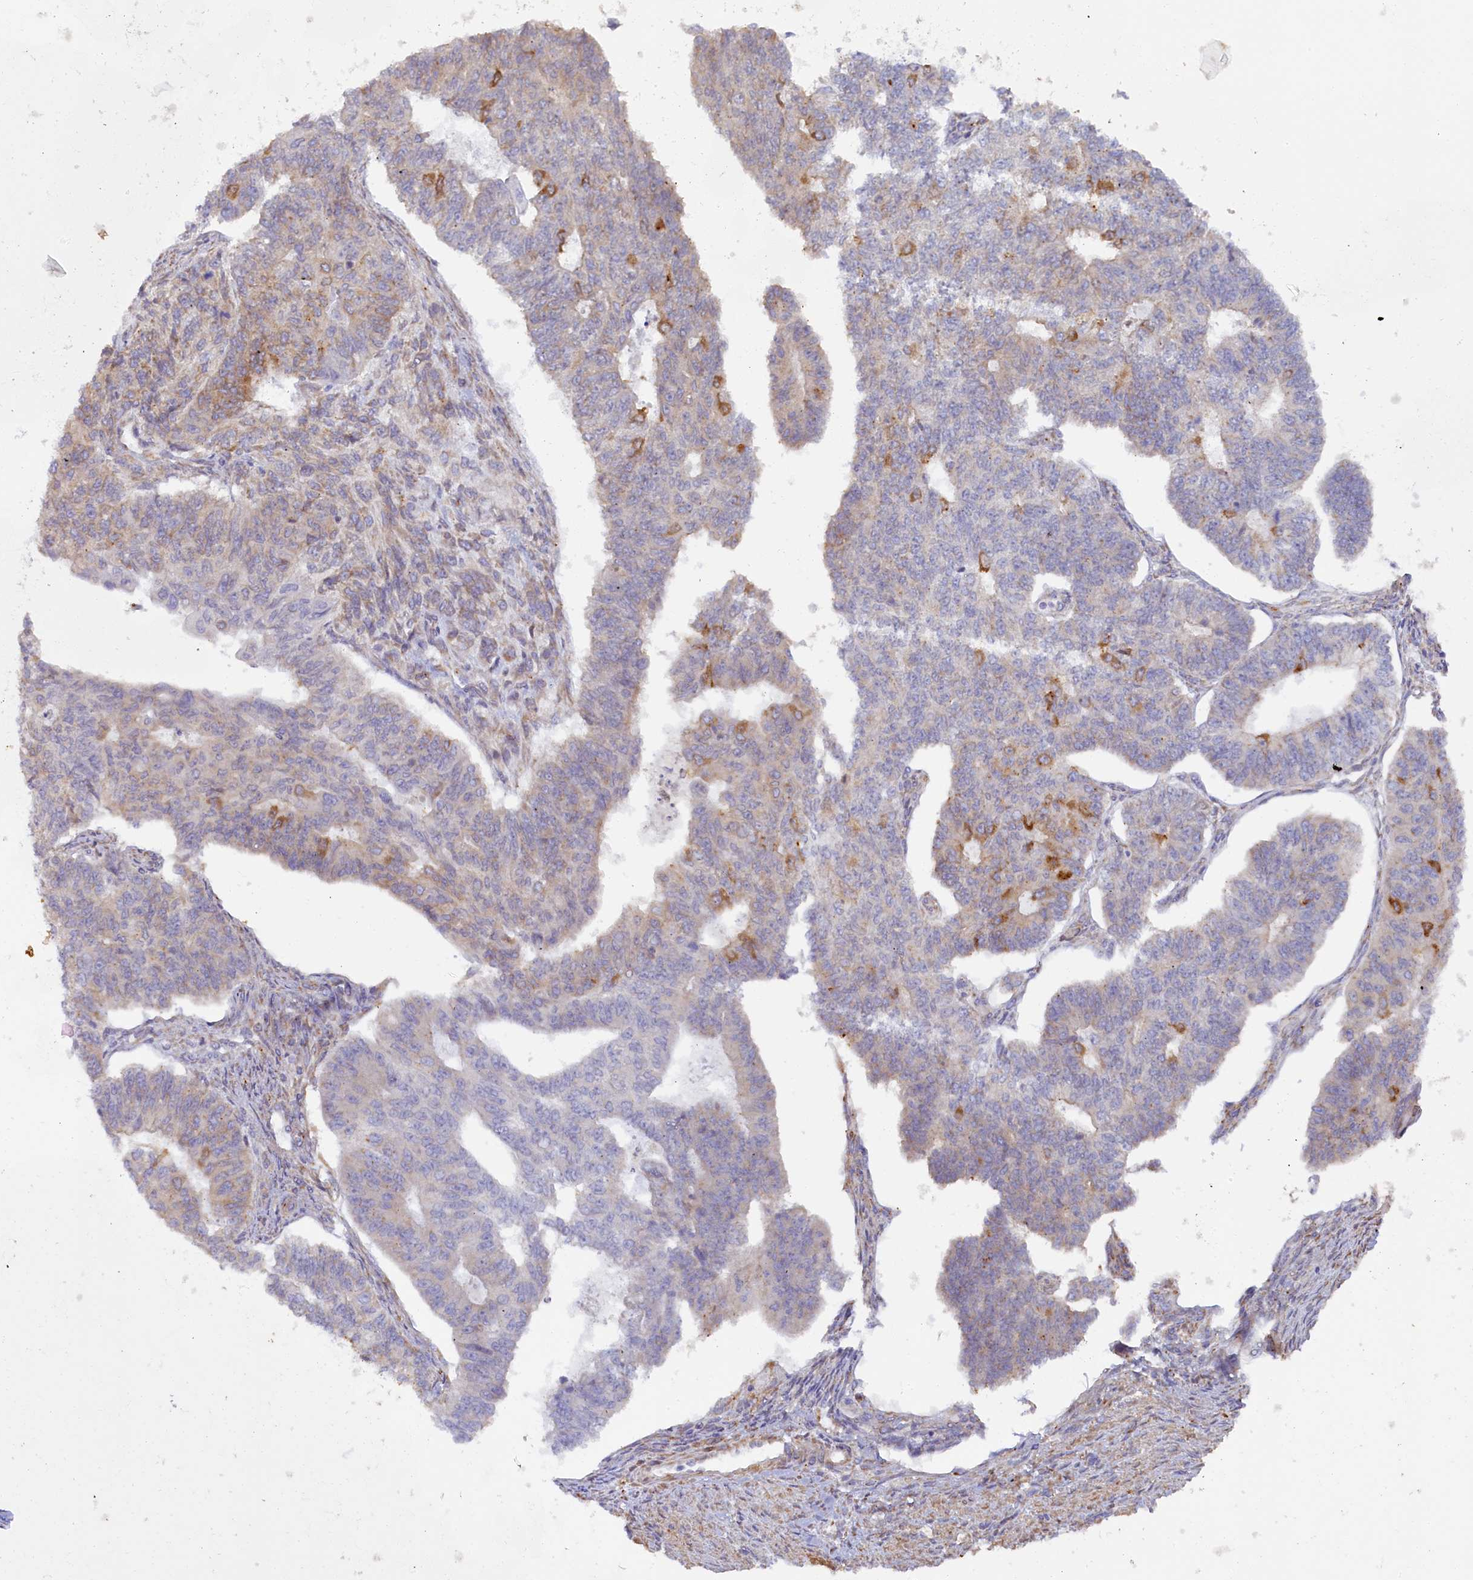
{"staining": {"intensity": "strong", "quantity": "<25%", "location": "cytoplasmic/membranous"}, "tissue": "endometrial cancer", "cell_type": "Tumor cells", "image_type": "cancer", "snomed": [{"axis": "morphology", "description": "Adenocarcinoma, NOS"}, {"axis": "topography", "description": "Endometrium"}], "caption": "A micrograph of endometrial adenocarcinoma stained for a protein reveals strong cytoplasmic/membranous brown staining in tumor cells. (DAB IHC, brown staining for protein, blue staining for nuclei).", "gene": "POGLUT3", "patient": {"sex": "female", "age": 32}}